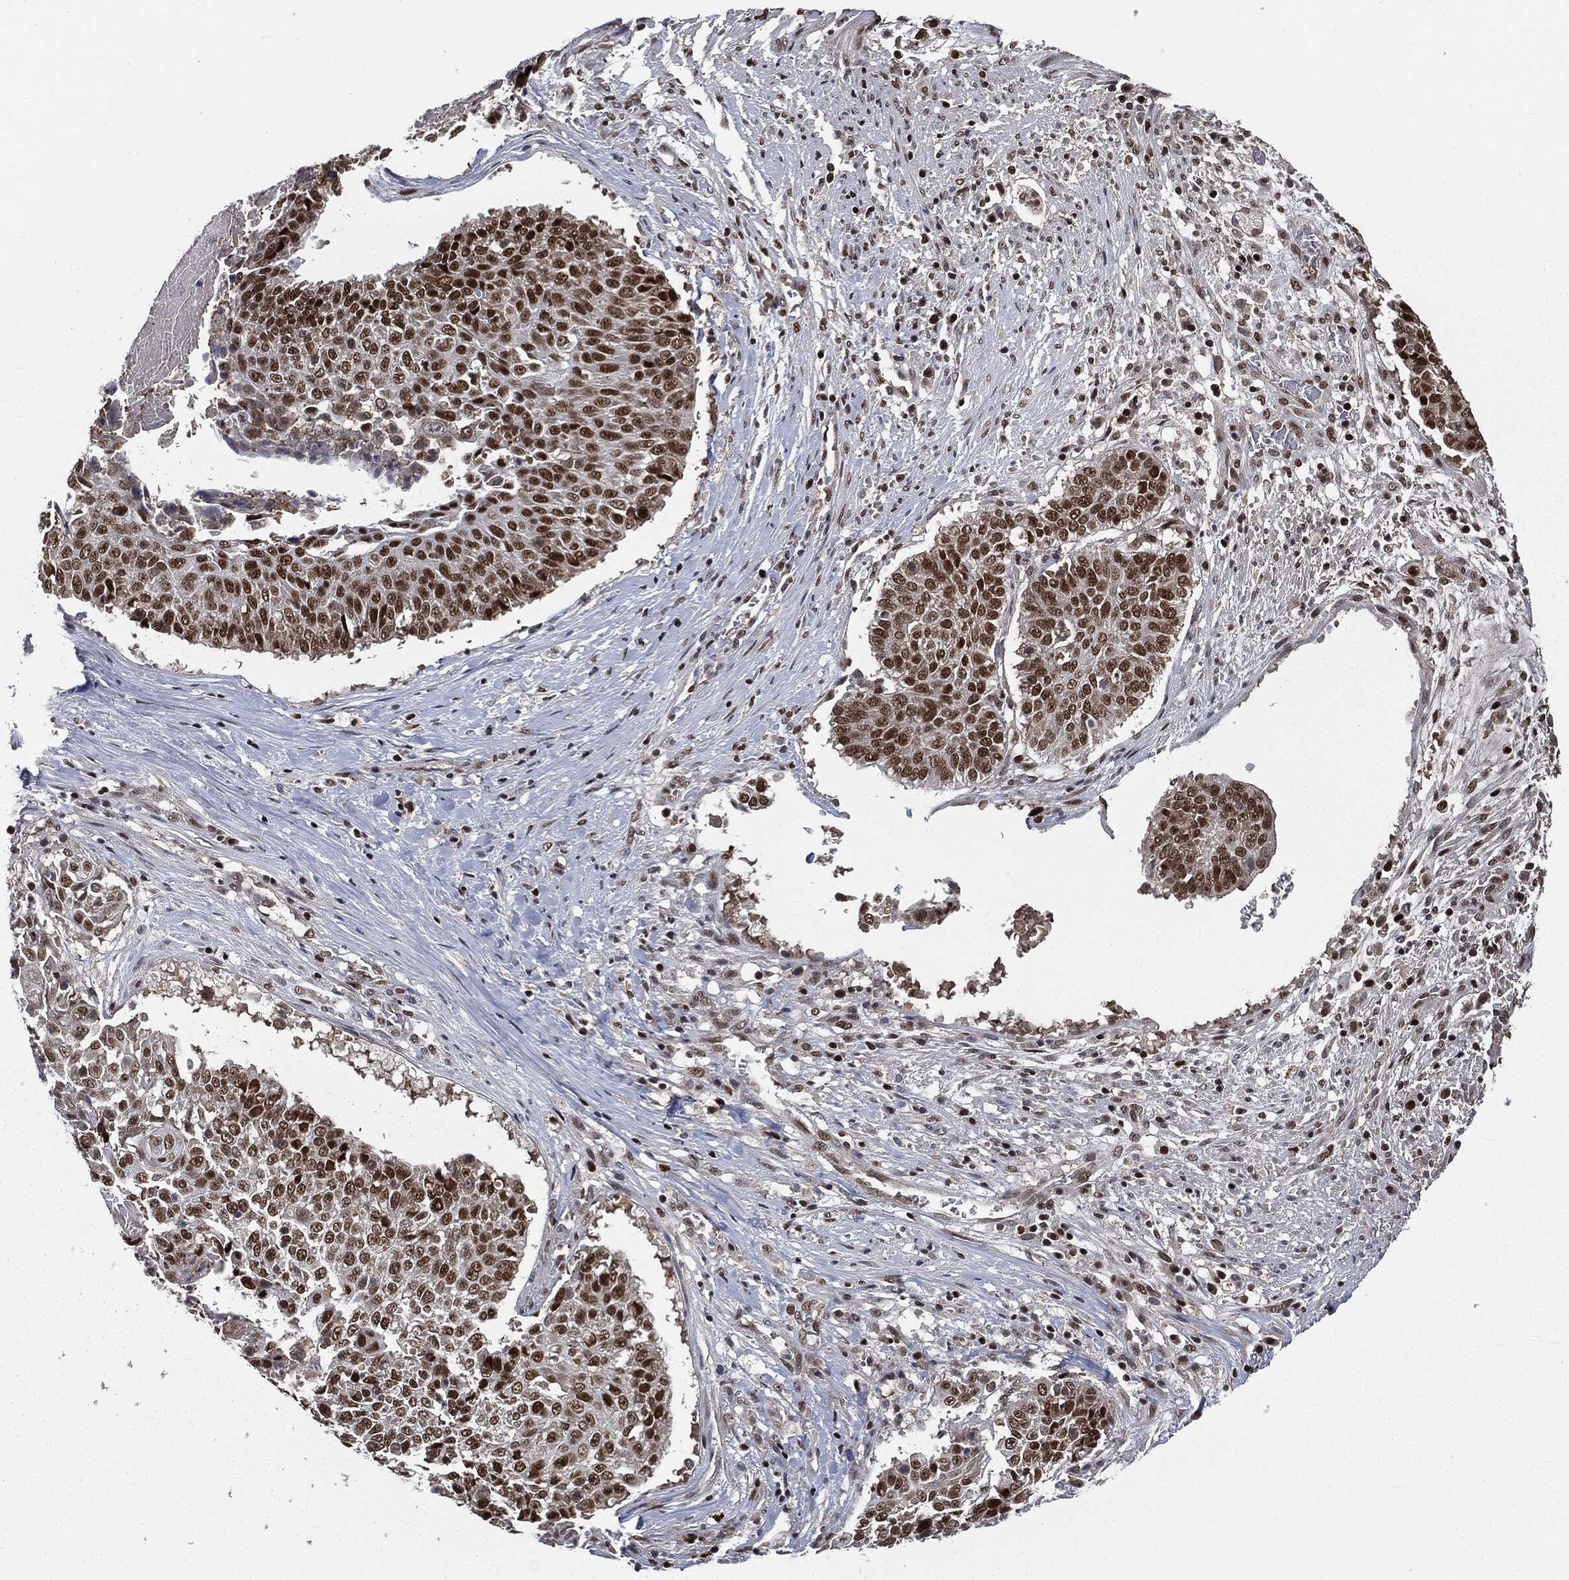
{"staining": {"intensity": "strong", "quantity": ">75%", "location": "nuclear"}, "tissue": "lung cancer", "cell_type": "Tumor cells", "image_type": "cancer", "snomed": [{"axis": "morphology", "description": "Squamous cell carcinoma, NOS"}, {"axis": "topography", "description": "Lung"}], "caption": "An immunohistochemistry (IHC) image of tumor tissue is shown. Protein staining in brown shows strong nuclear positivity in squamous cell carcinoma (lung) within tumor cells.", "gene": "DPH2", "patient": {"sex": "male", "age": 64}}